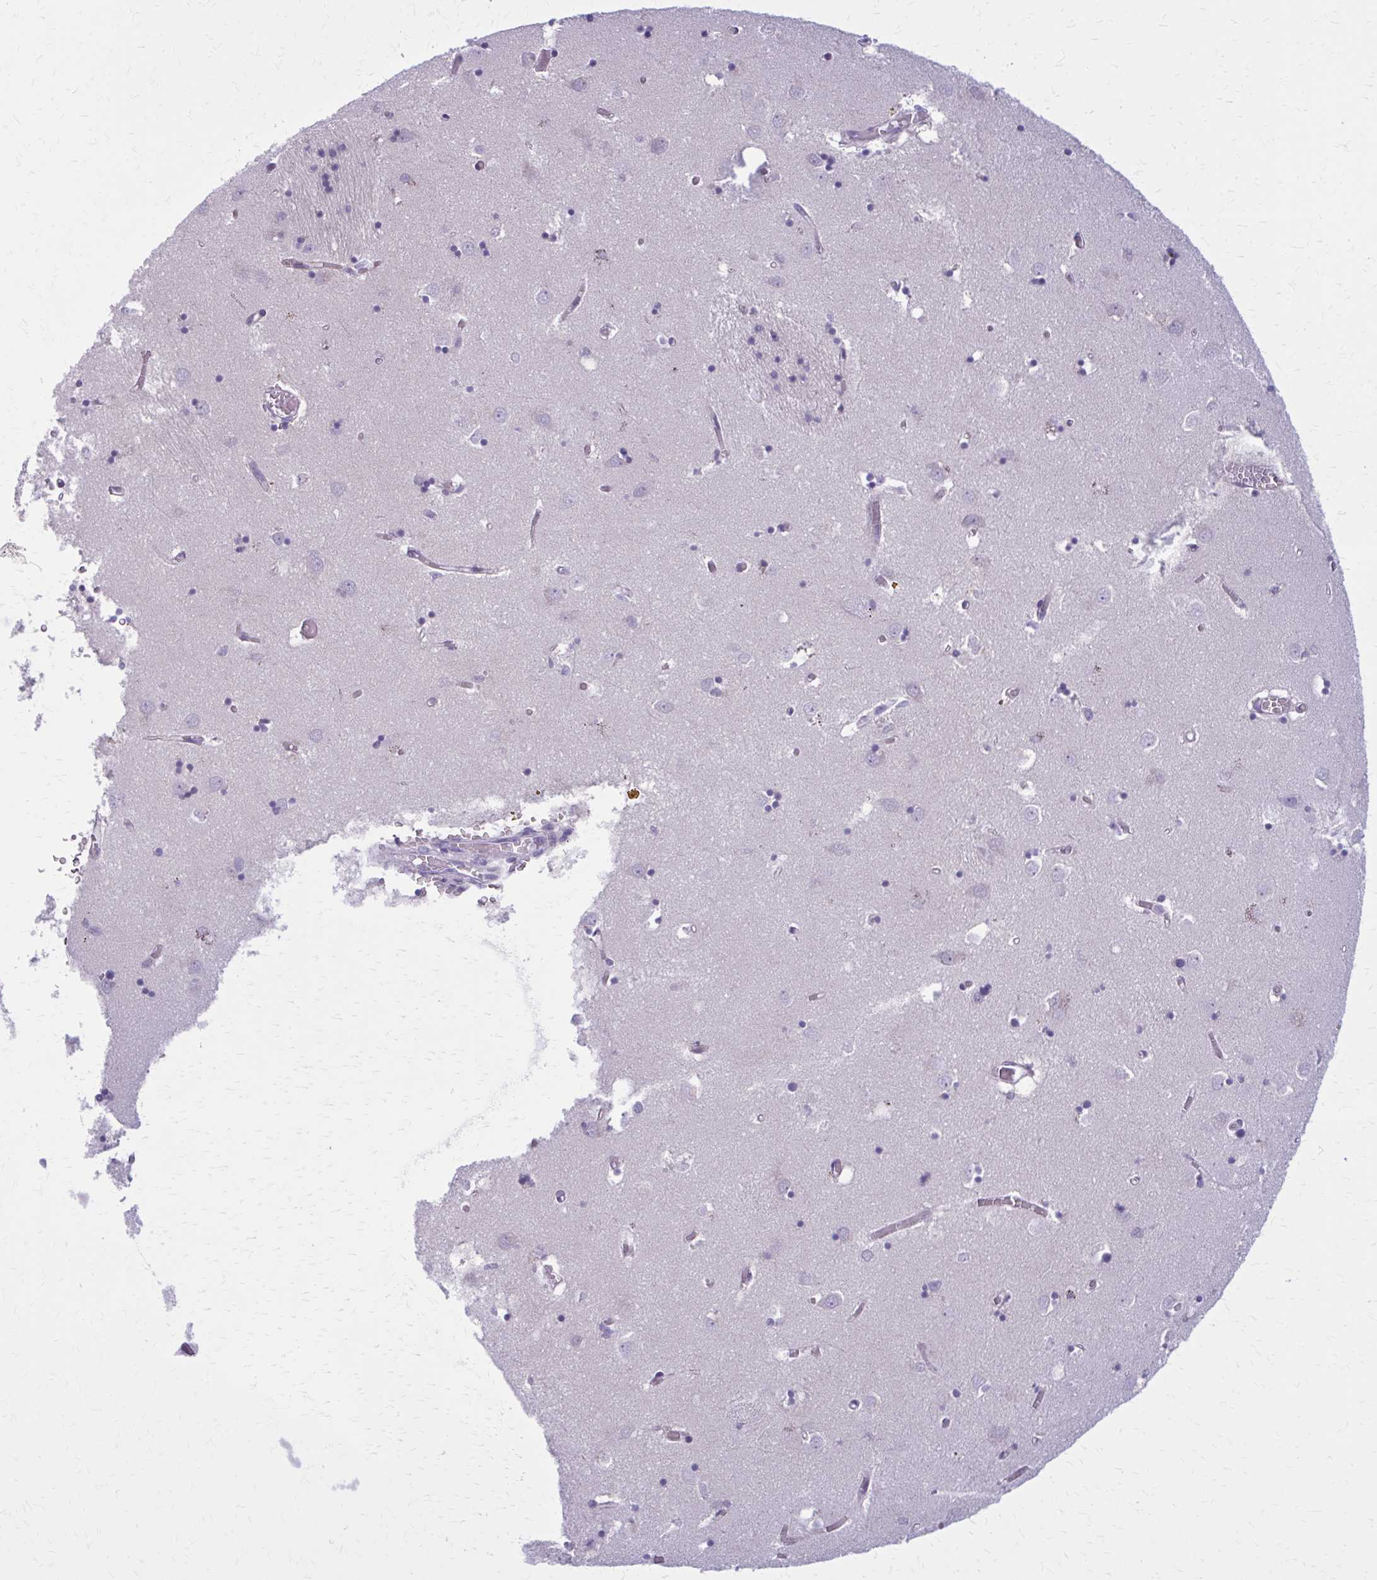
{"staining": {"intensity": "negative", "quantity": "none", "location": "none"}, "tissue": "caudate", "cell_type": "Glial cells", "image_type": "normal", "snomed": [{"axis": "morphology", "description": "Normal tissue, NOS"}, {"axis": "topography", "description": "Lateral ventricle wall"}], "caption": "Protein analysis of benign caudate displays no significant staining in glial cells. The staining is performed using DAB (3,3'-diaminobenzidine) brown chromogen with nuclei counter-stained in using hematoxylin.", "gene": "CD38", "patient": {"sex": "male", "age": 70}}